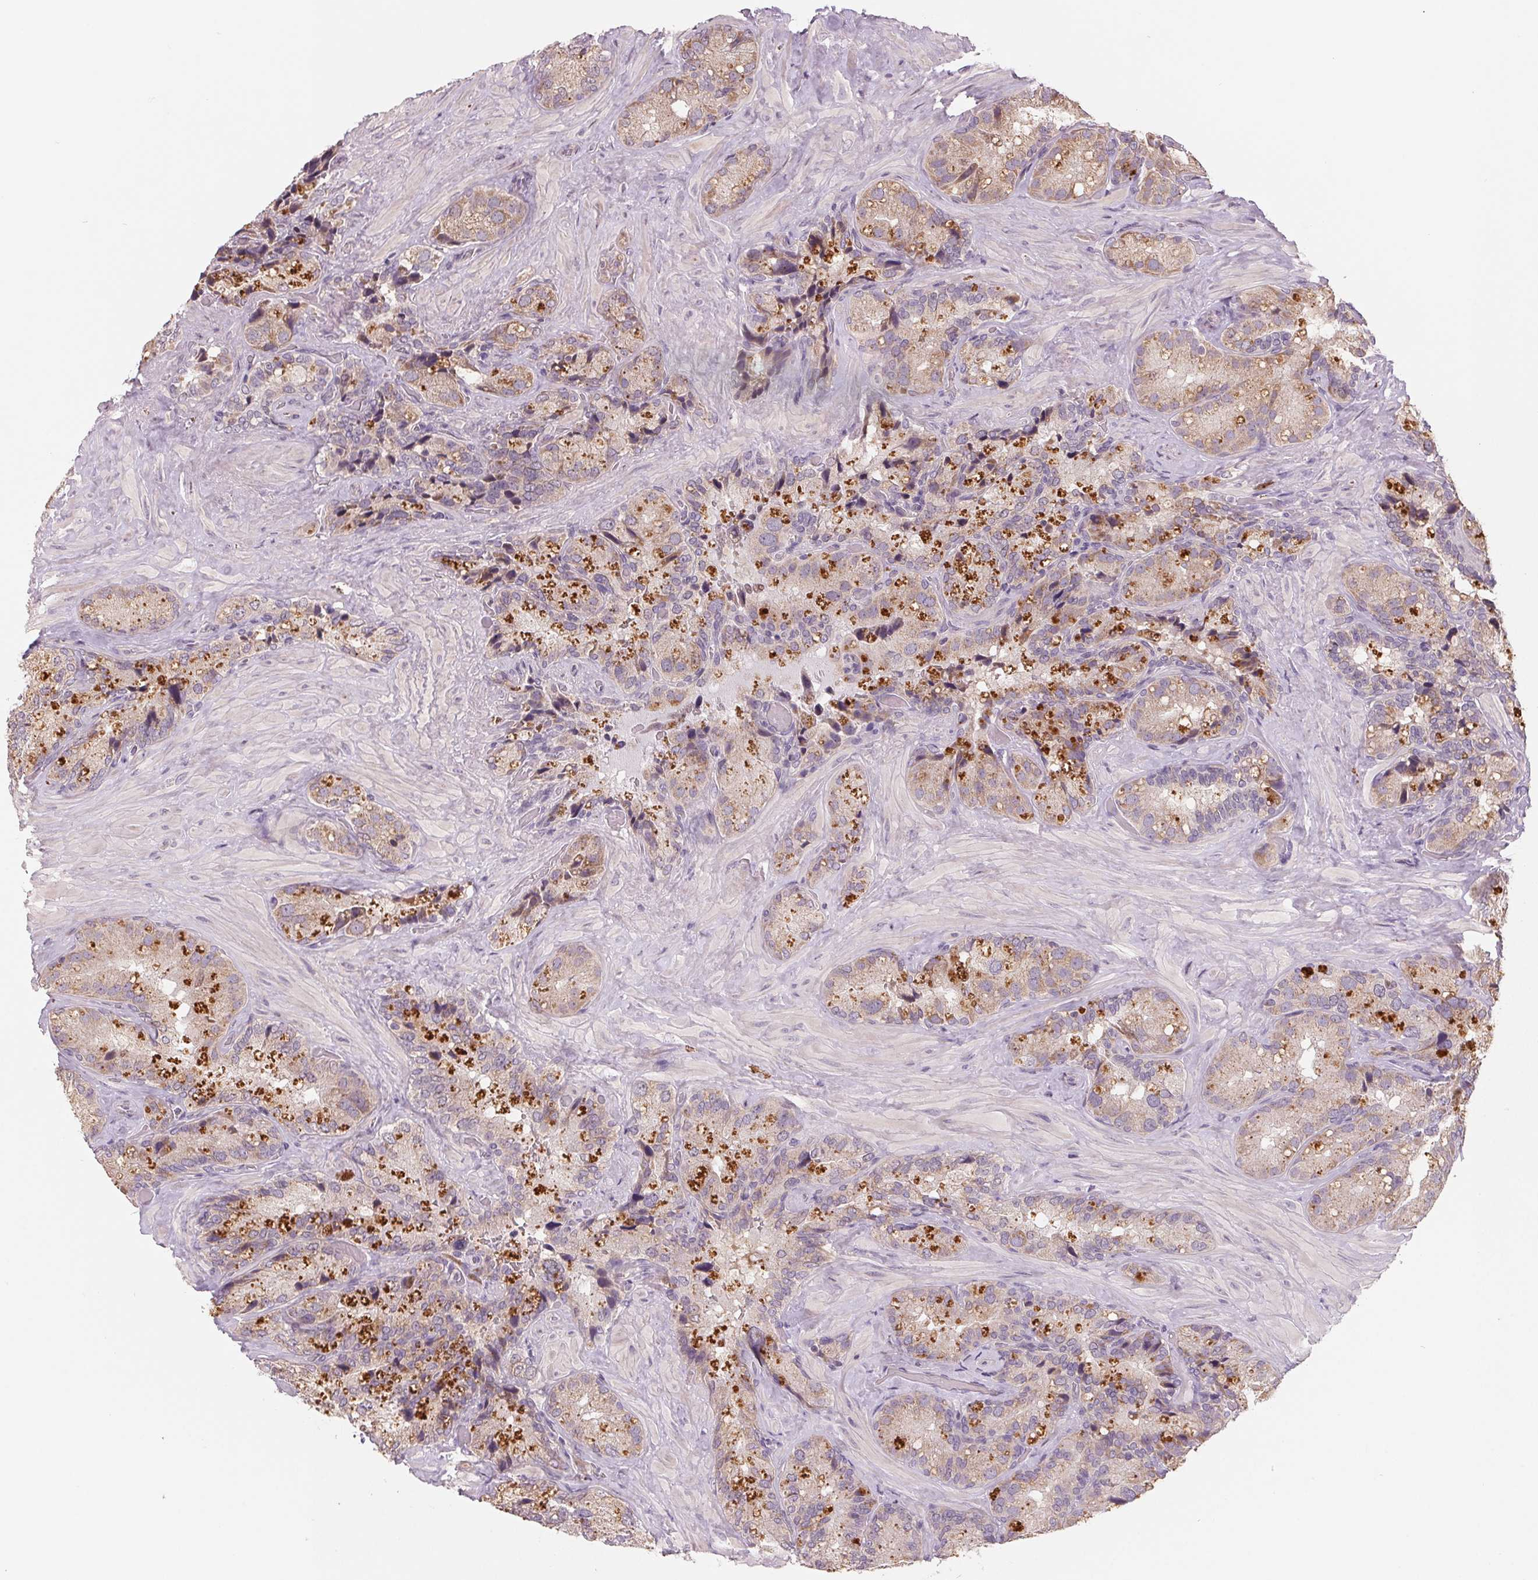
{"staining": {"intensity": "weak", "quantity": "25%-75%", "location": "cytoplasmic/membranous"}, "tissue": "seminal vesicle", "cell_type": "Glandular cells", "image_type": "normal", "snomed": [{"axis": "morphology", "description": "Normal tissue, NOS"}, {"axis": "topography", "description": "Seminal veicle"}], "caption": "A low amount of weak cytoplasmic/membranous staining is identified in about 25%-75% of glandular cells in benign seminal vesicle.", "gene": "AQP8", "patient": {"sex": "male", "age": 60}}